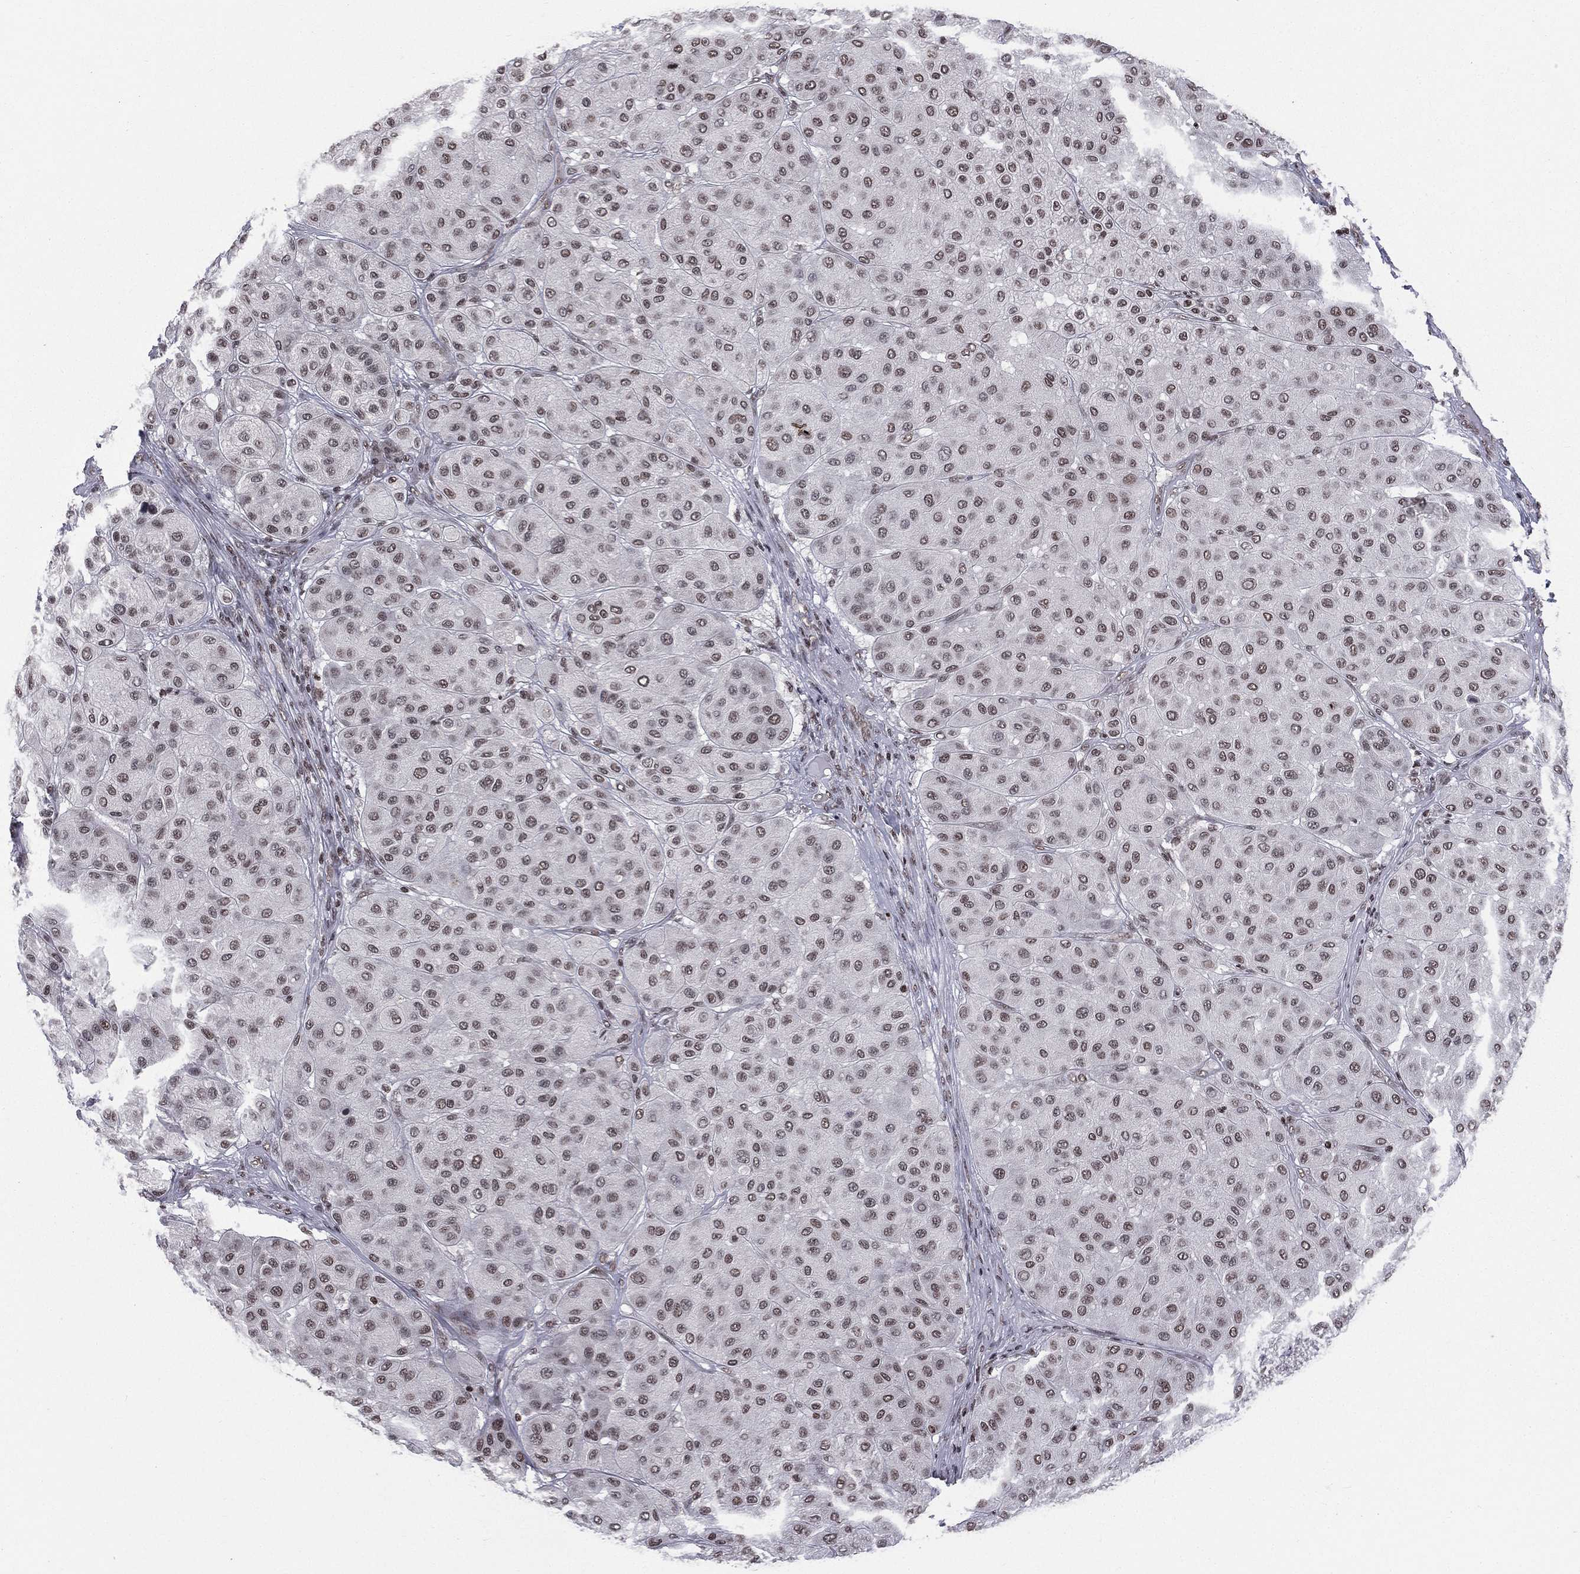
{"staining": {"intensity": "moderate", "quantity": "<25%", "location": "nuclear"}, "tissue": "melanoma", "cell_type": "Tumor cells", "image_type": "cancer", "snomed": [{"axis": "morphology", "description": "Malignant melanoma, Metastatic site"}, {"axis": "topography", "description": "Smooth muscle"}], "caption": "An image showing moderate nuclear staining in approximately <25% of tumor cells in malignant melanoma (metastatic site), as visualized by brown immunohistochemical staining.", "gene": "RFX7", "patient": {"sex": "male", "age": 41}}